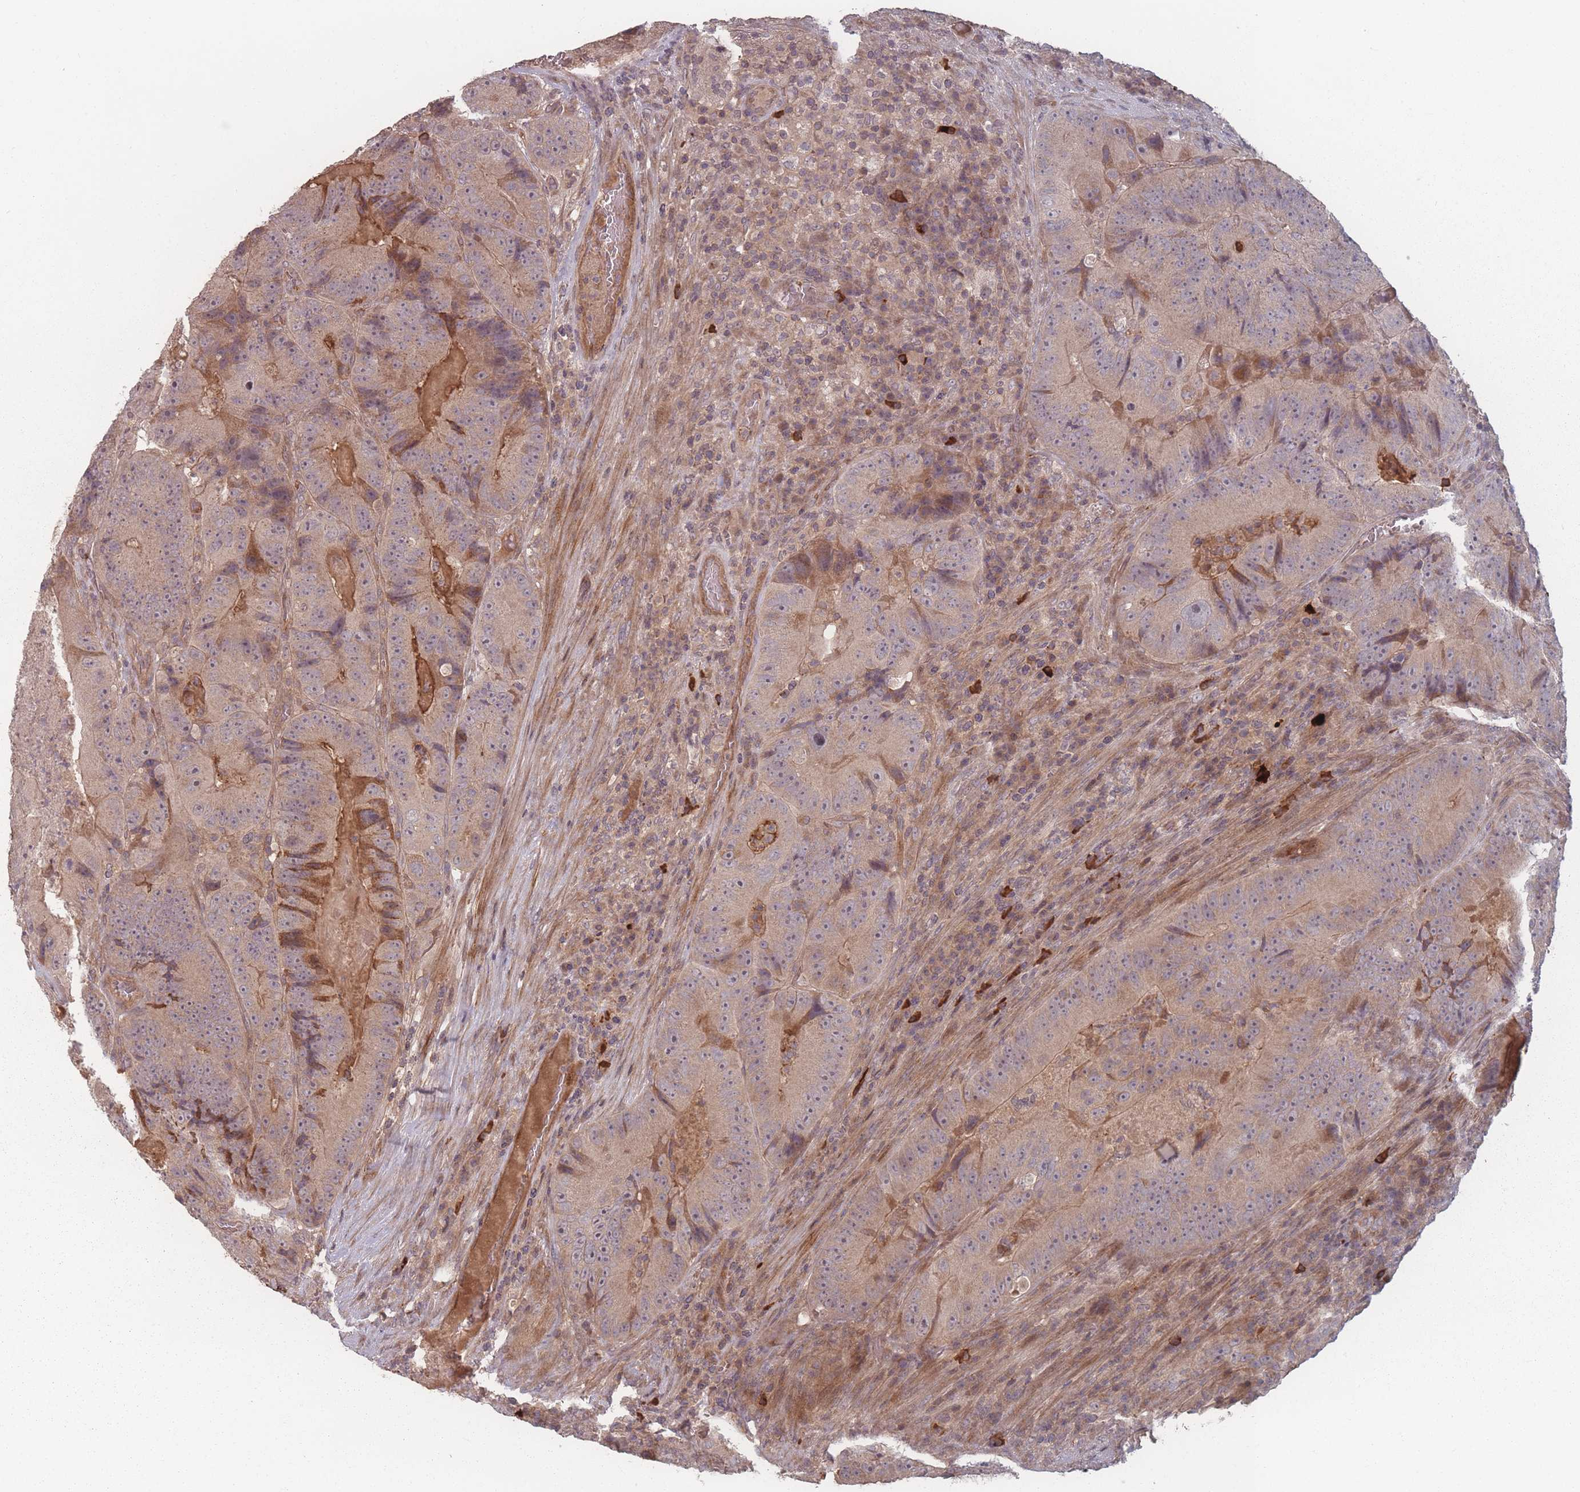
{"staining": {"intensity": "weak", "quantity": ">75%", "location": "cytoplasmic/membranous"}, "tissue": "colorectal cancer", "cell_type": "Tumor cells", "image_type": "cancer", "snomed": [{"axis": "morphology", "description": "Adenocarcinoma, NOS"}, {"axis": "topography", "description": "Colon"}], "caption": "Immunohistochemistry photomicrograph of colorectal cancer (adenocarcinoma) stained for a protein (brown), which exhibits low levels of weak cytoplasmic/membranous expression in approximately >75% of tumor cells.", "gene": "HAGH", "patient": {"sex": "female", "age": 86}}